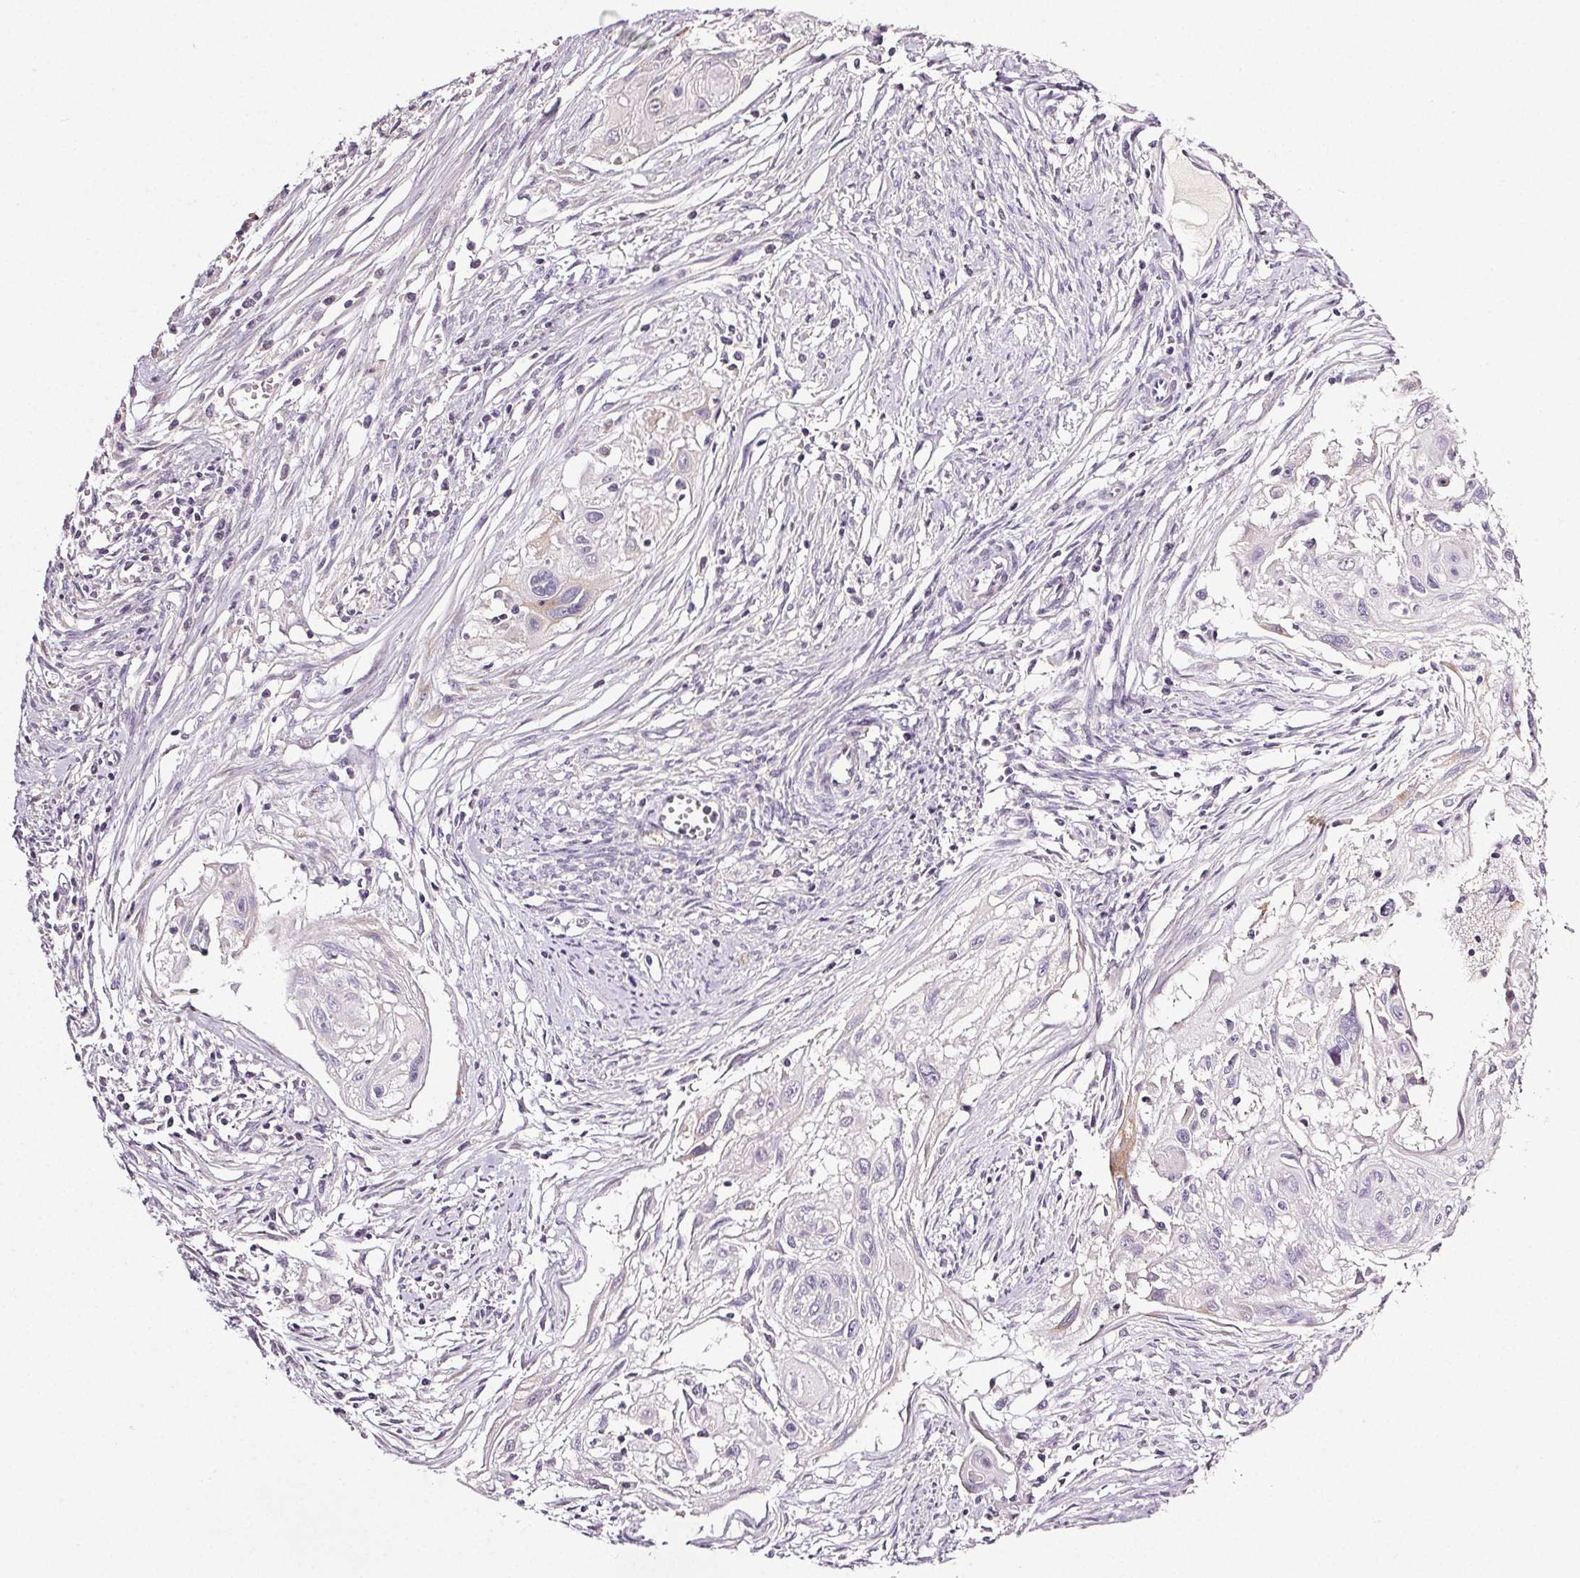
{"staining": {"intensity": "negative", "quantity": "none", "location": "none"}, "tissue": "cervical cancer", "cell_type": "Tumor cells", "image_type": "cancer", "snomed": [{"axis": "morphology", "description": "Squamous cell carcinoma, NOS"}, {"axis": "topography", "description": "Cervix"}], "caption": "This is an immunohistochemistry (IHC) image of cervical cancer. There is no staining in tumor cells.", "gene": "COL7A1", "patient": {"sex": "female", "age": 49}}